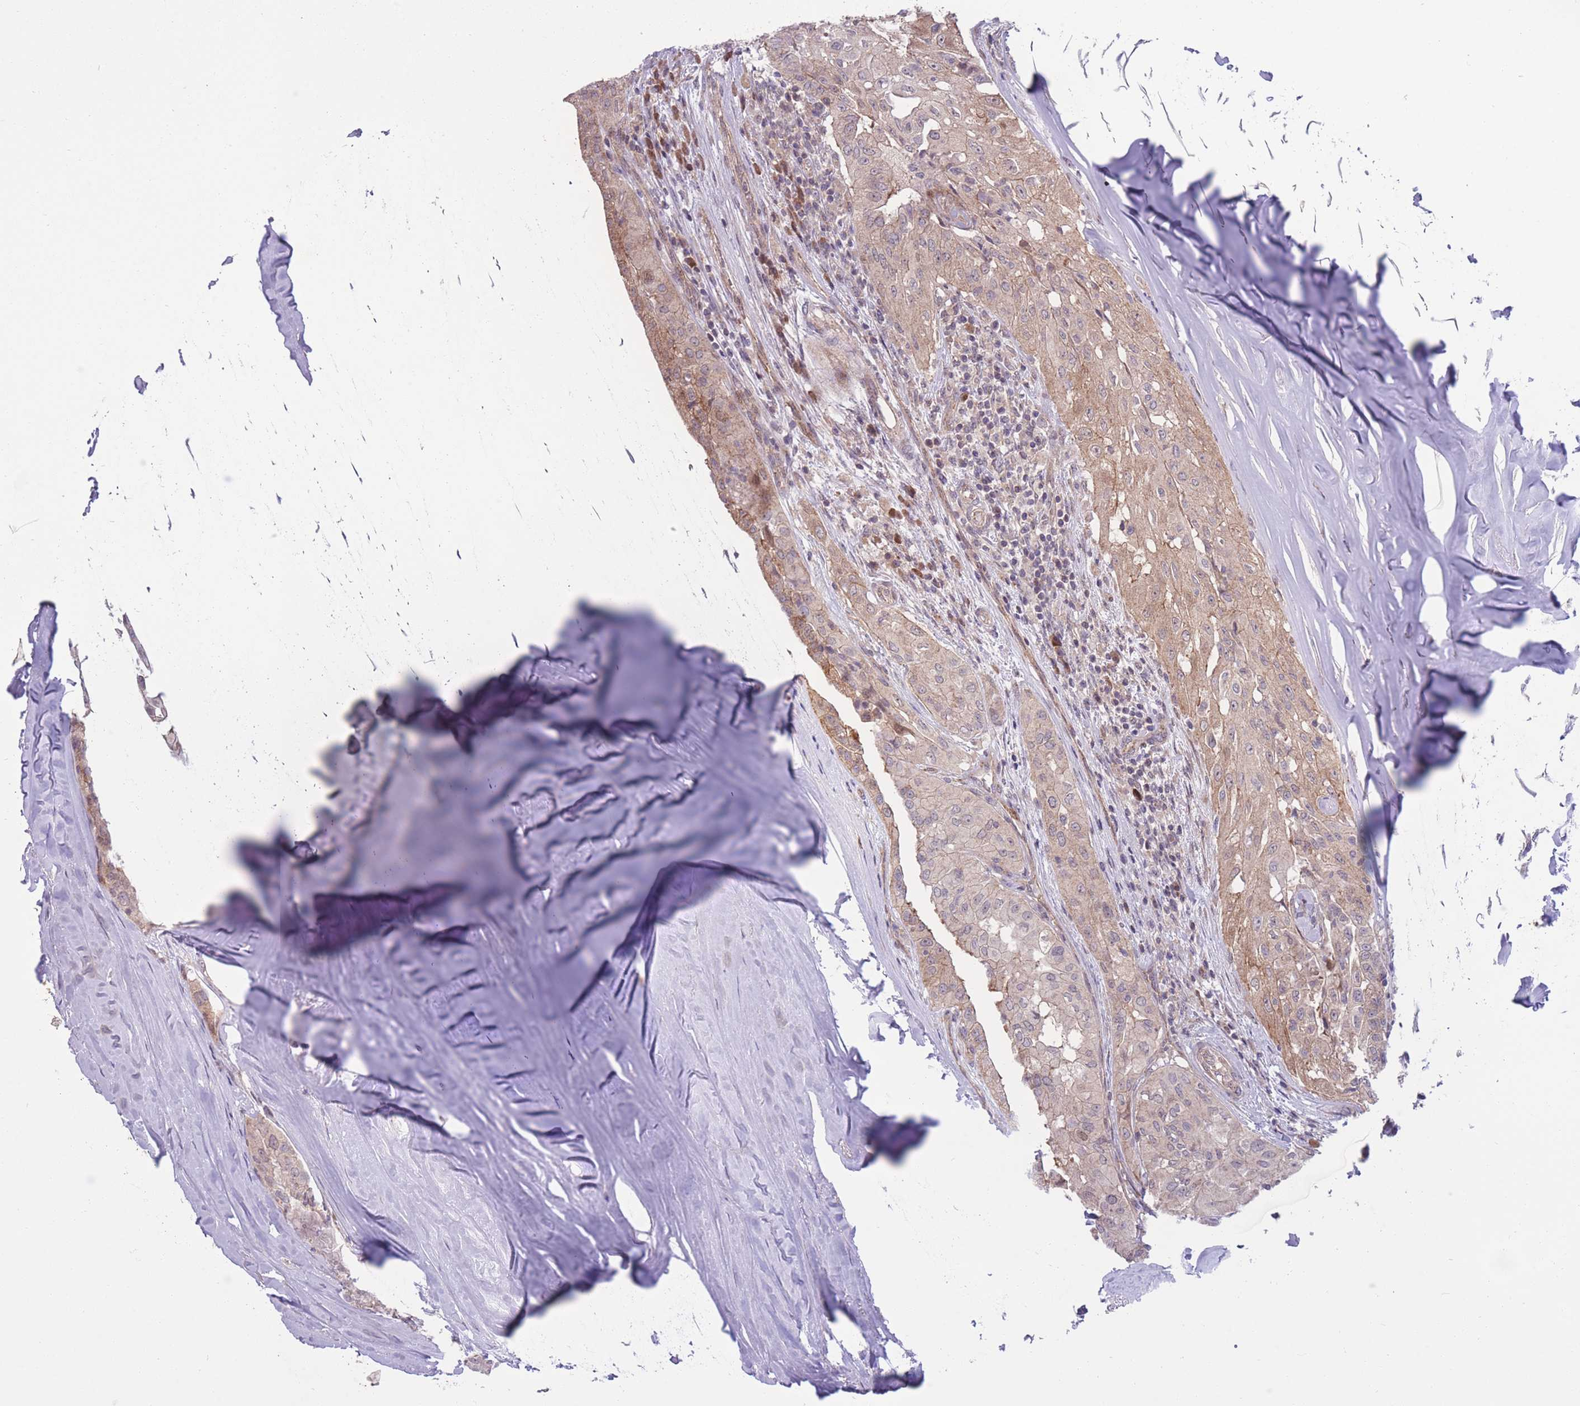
{"staining": {"intensity": "weak", "quantity": "25%-75%", "location": "cytoplasmic/membranous"}, "tissue": "thyroid cancer", "cell_type": "Tumor cells", "image_type": "cancer", "snomed": [{"axis": "morphology", "description": "Papillary adenocarcinoma, NOS"}, {"axis": "topography", "description": "Thyroid gland"}], "caption": "Weak cytoplasmic/membranous protein staining is identified in approximately 25%-75% of tumor cells in papillary adenocarcinoma (thyroid). (Brightfield microscopy of DAB IHC at high magnification).", "gene": "RIC8A", "patient": {"sex": "female", "age": 59}}